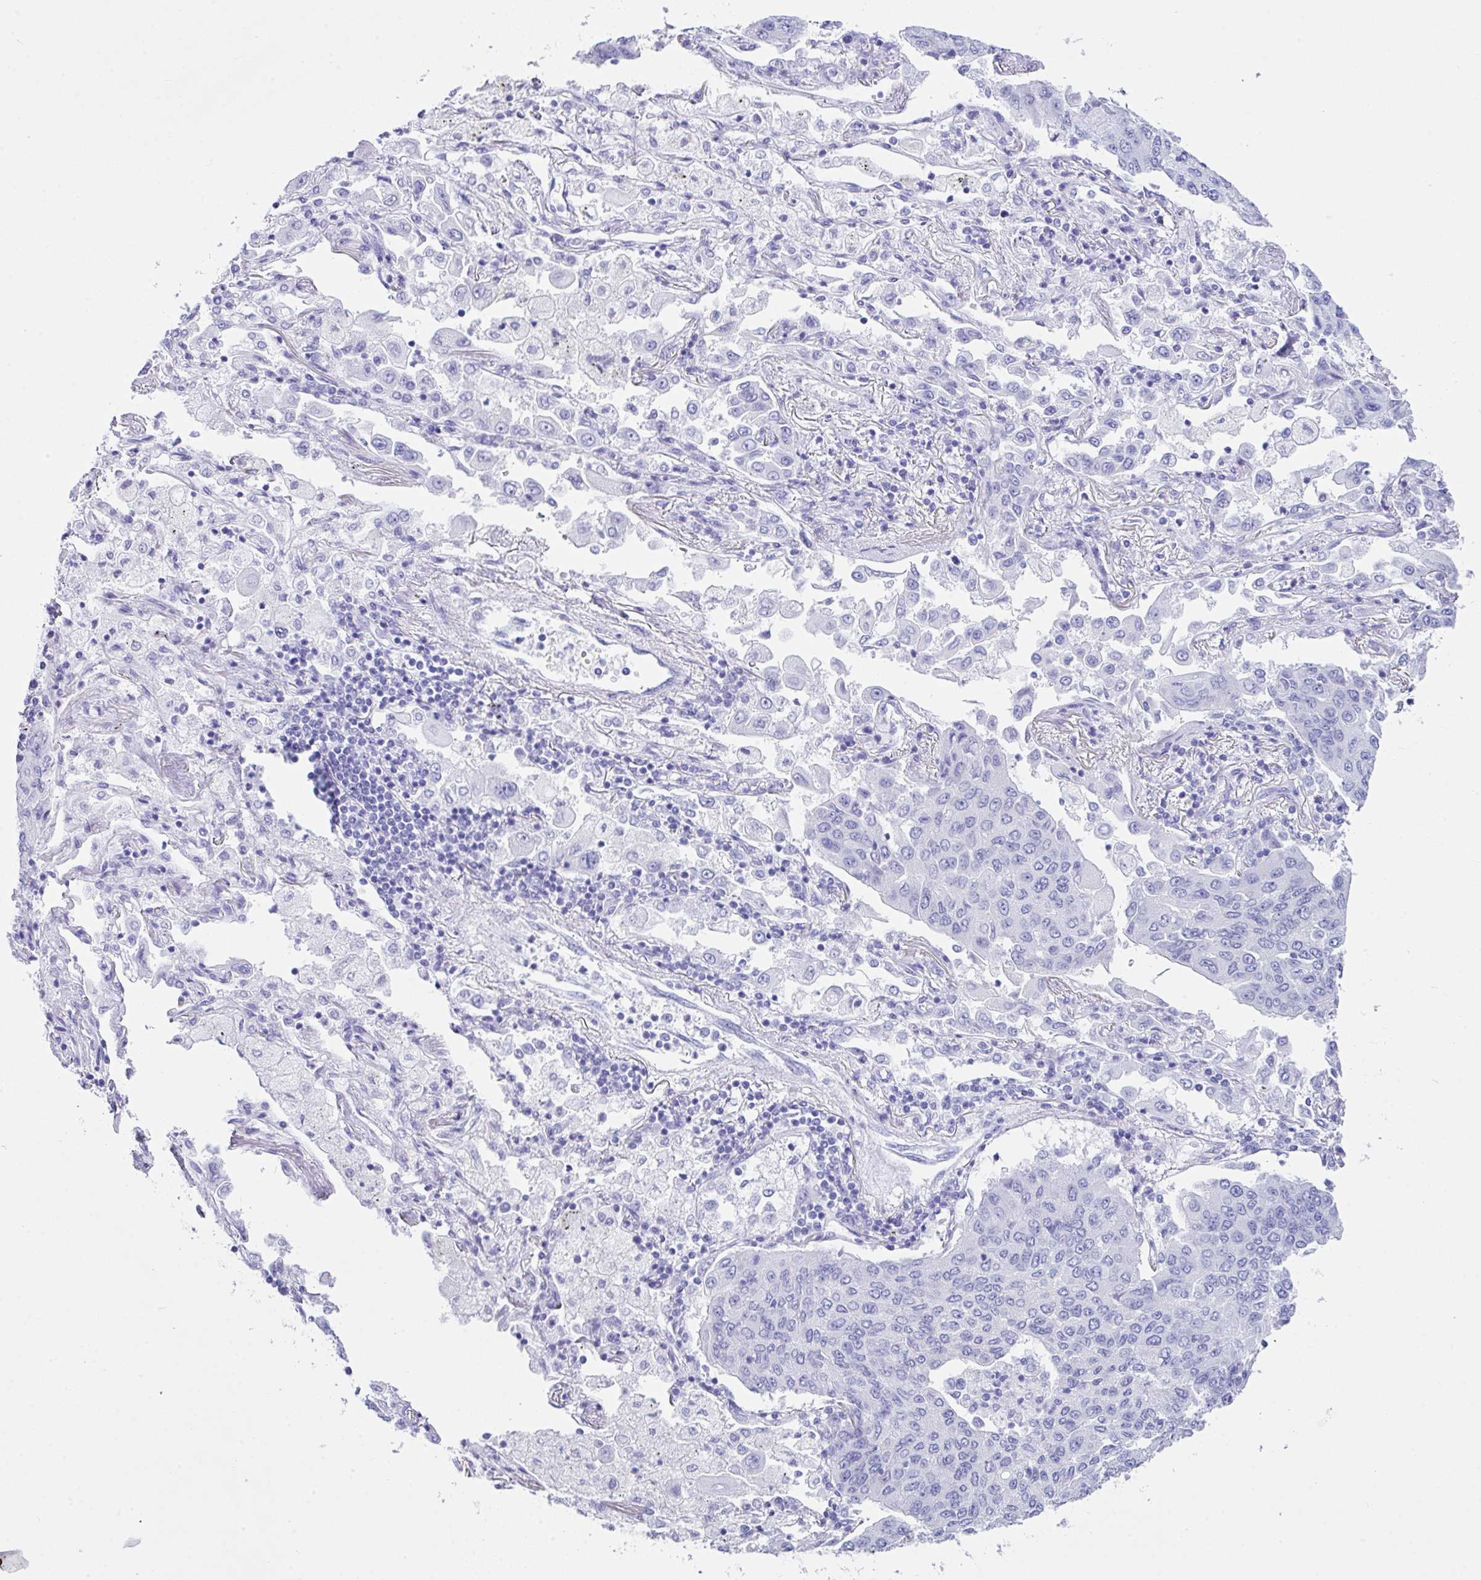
{"staining": {"intensity": "negative", "quantity": "none", "location": "none"}, "tissue": "lung cancer", "cell_type": "Tumor cells", "image_type": "cancer", "snomed": [{"axis": "morphology", "description": "Squamous cell carcinoma, NOS"}, {"axis": "topography", "description": "Lung"}], "caption": "Immunohistochemistry (IHC) image of neoplastic tissue: lung squamous cell carcinoma stained with DAB (3,3'-diaminobenzidine) displays no significant protein staining in tumor cells.", "gene": "LGALS4", "patient": {"sex": "male", "age": 74}}